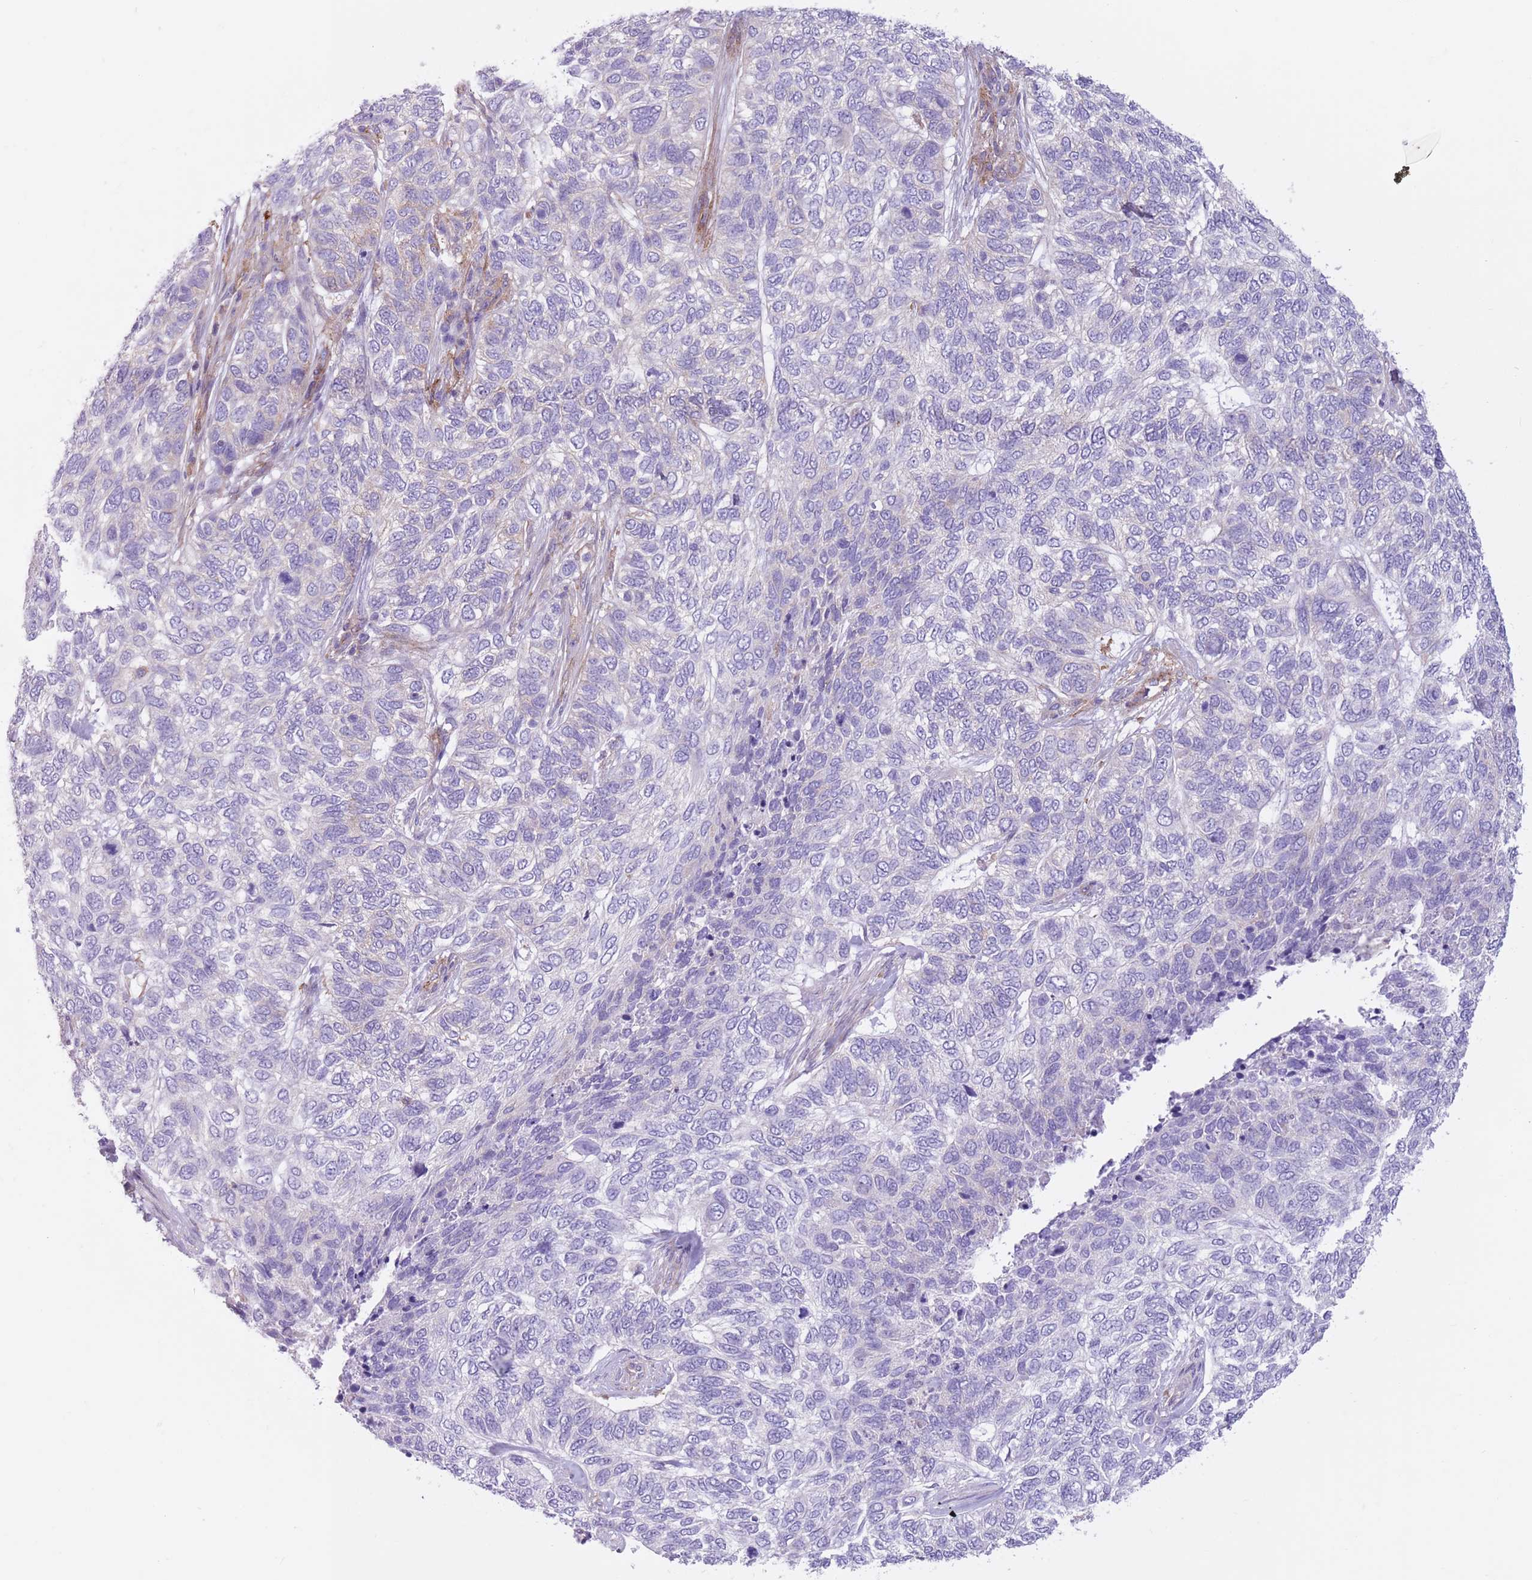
{"staining": {"intensity": "negative", "quantity": "none", "location": "none"}, "tissue": "skin cancer", "cell_type": "Tumor cells", "image_type": "cancer", "snomed": [{"axis": "morphology", "description": "Basal cell carcinoma"}, {"axis": "topography", "description": "Skin"}], "caption": "High magnification brightfield microscopy of skin cancer stained with DAB (brown) and counterstained with hematoxylin (blue): tumor cells show no significant positivity.", "gene": "SNX6", "patient": {"sex": "female", "age": 65}}